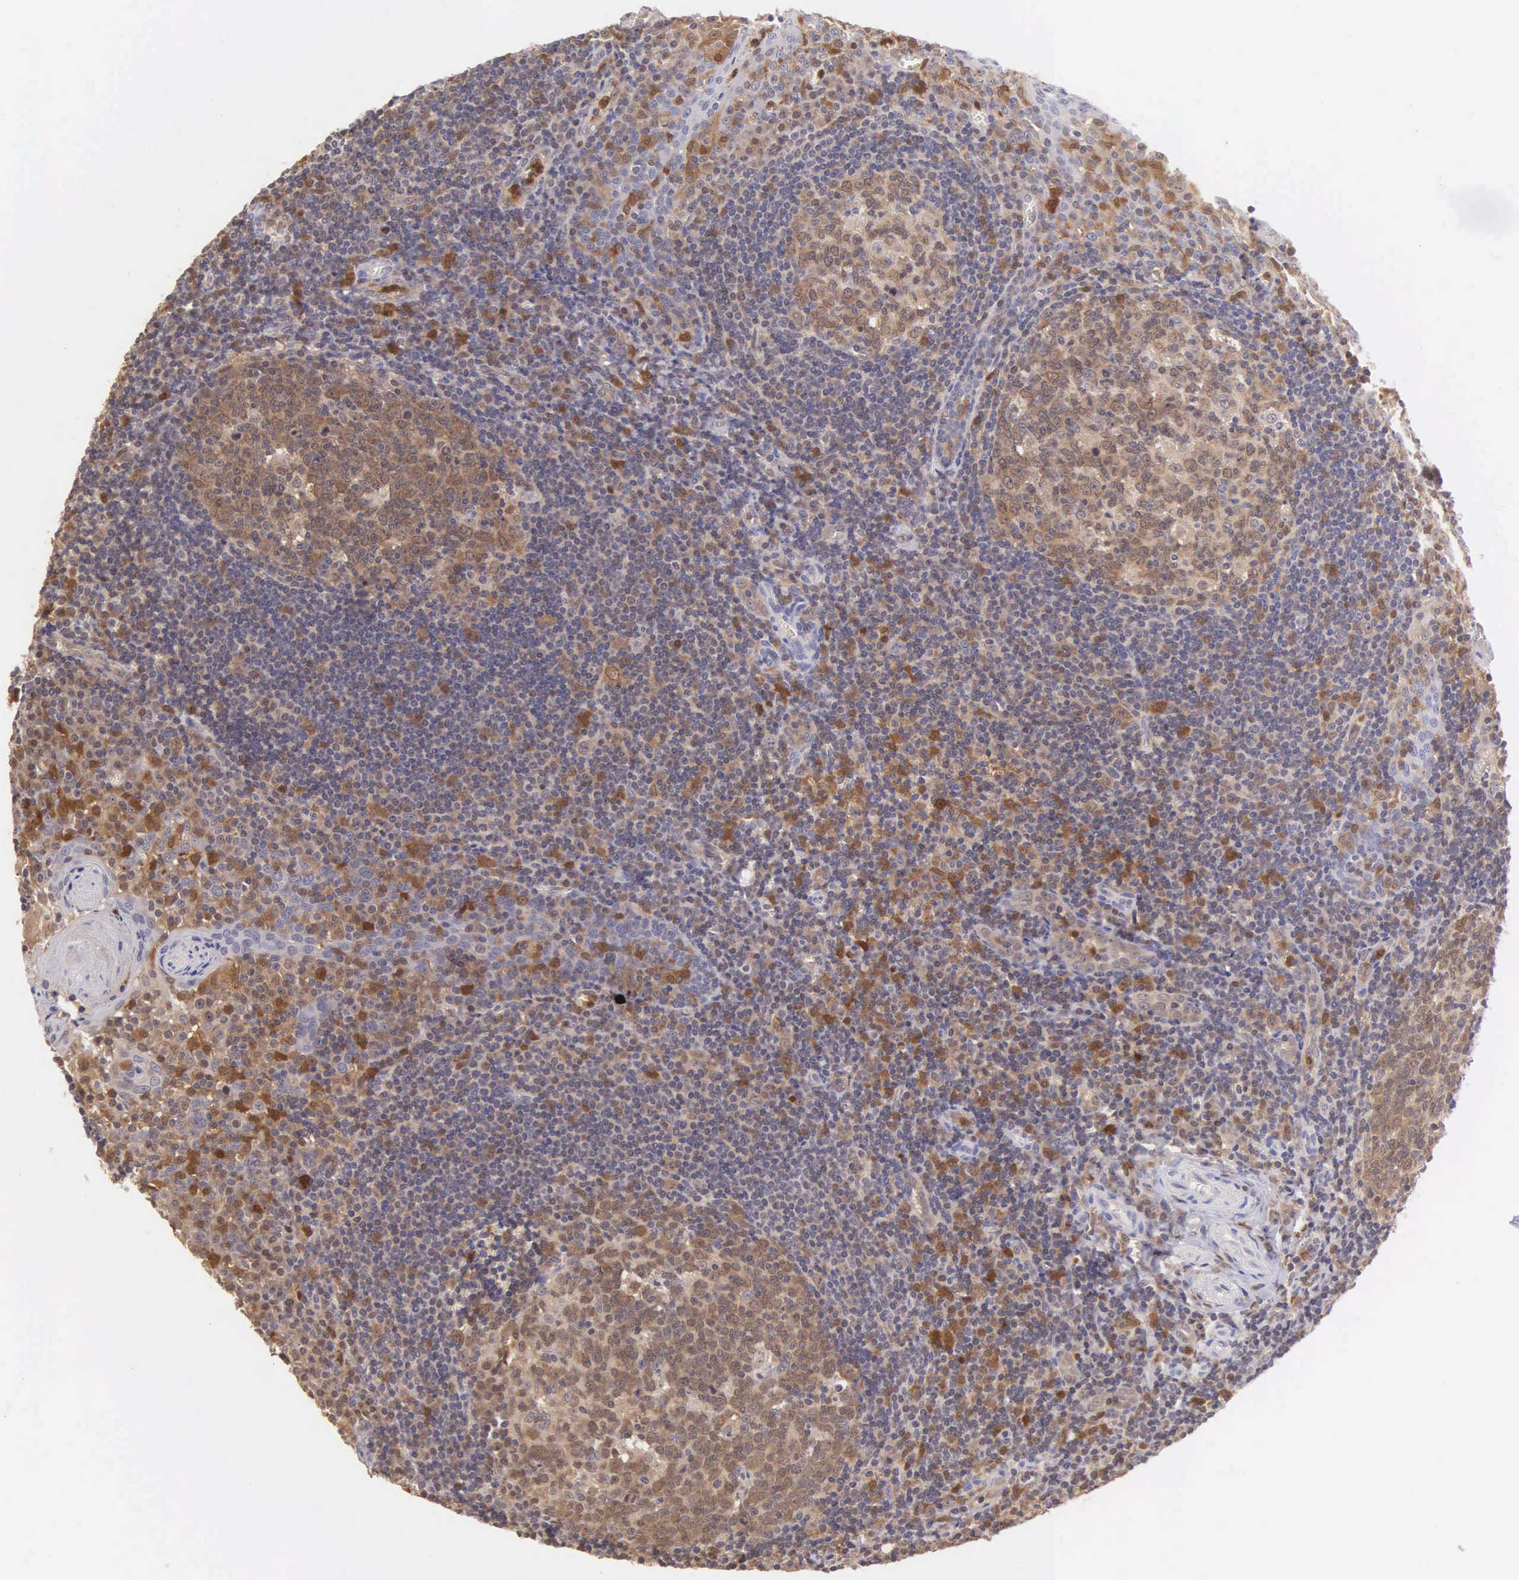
{"staining": {"intensity": "moderate", "quantity": ">75%", "location": "cytoplasmic/membranous"}, "tissue": "tonsil", "cell_type": "Germinal center cells", "image_type": "normal", "snomed": [{"axis": "morphology", "description": "Normal tissue, NOS"}, {"axis": "topography", "description": "Tonsil"}], "caption": "Tonsil stained with DAB (3,3'-diaminobenzidine) IHC demonstrates medium levels of moderate cytoplasmic/membranous expression in approximately >75% of germinal center cells. Immunohistochemistry (ihc) stains the protein of interest in brown and the nuclei are stained blue.", "gene": "BID", "patient": {"sex": "female", "age": 41}}